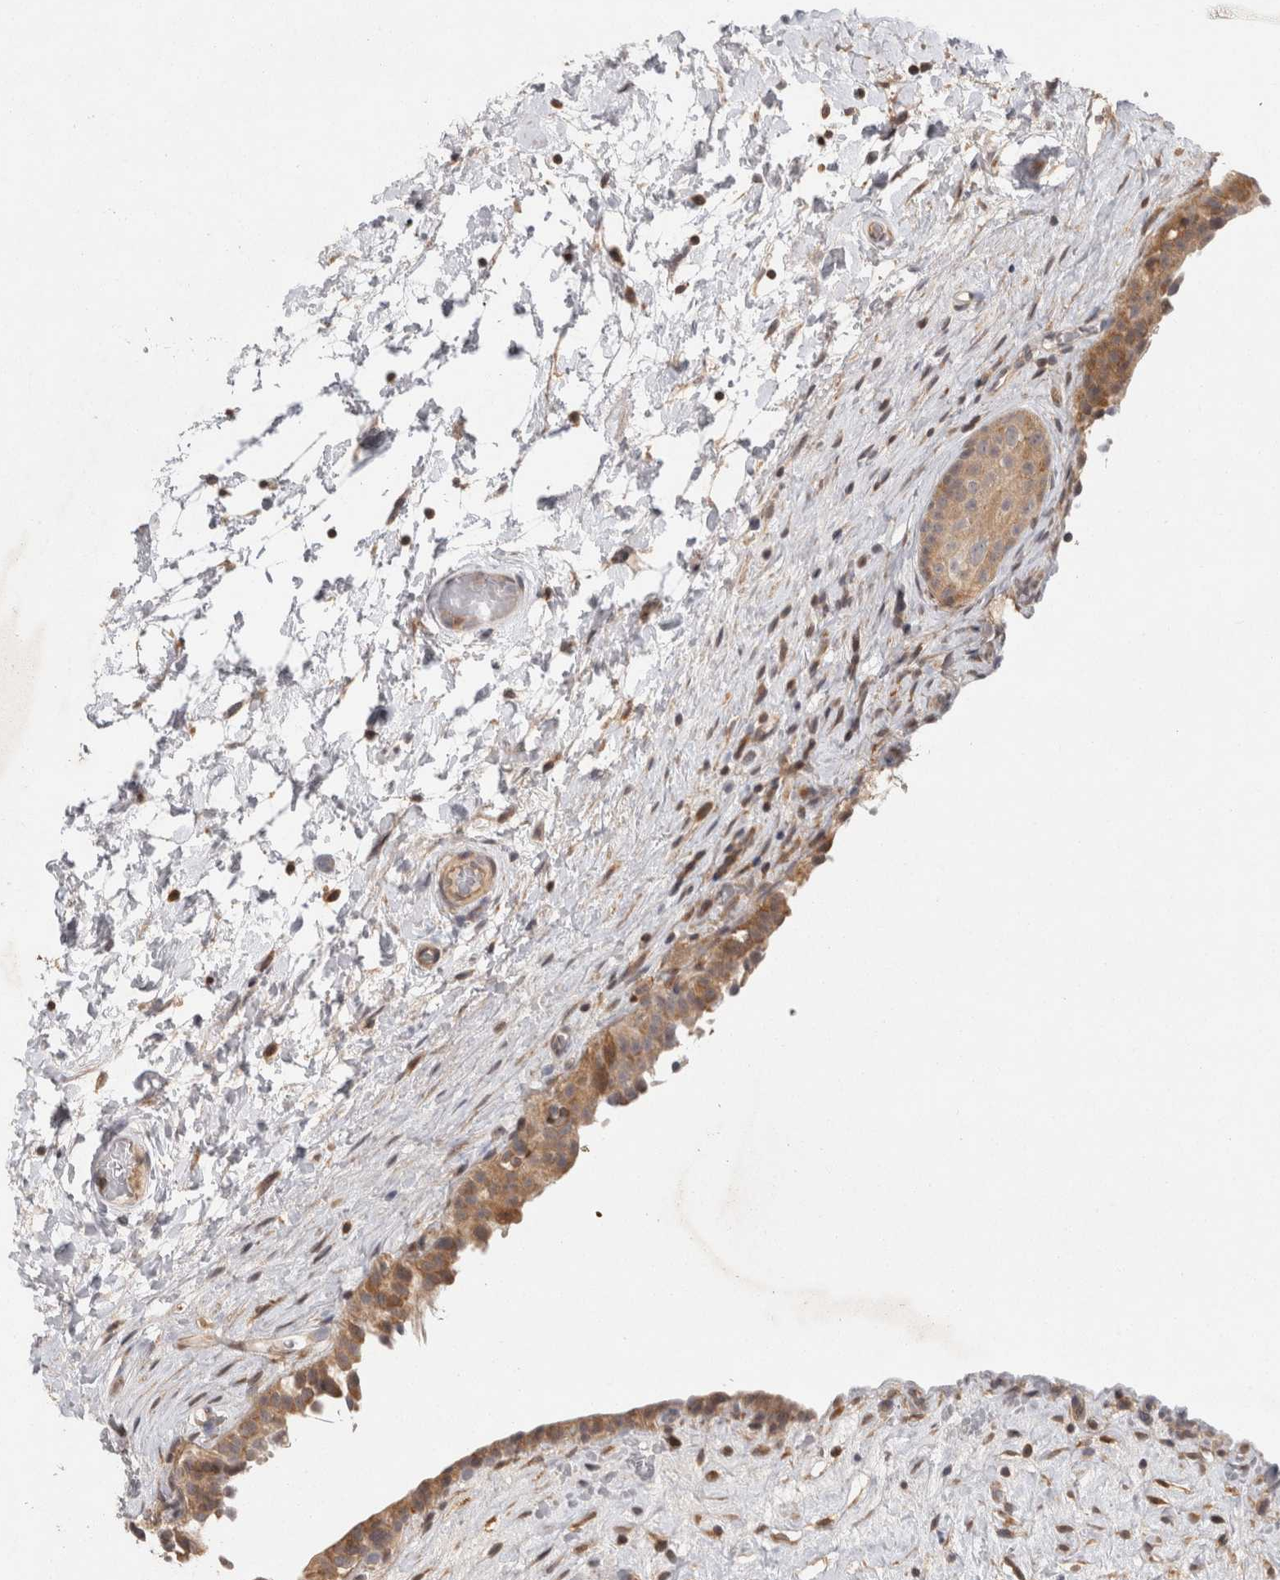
{"staining": {"intensity": "moderate", "quantity": ">75%", "location": "cytoplasmic/membranous"}, "tissue": "urinary bladder", "cell_type": "Urothelial cells", "image_type": "normal", "snomed": [{"axis": "morphology", "description": "Normal tissue, NOS"}, {"axis": "topography", "description": "Urinary bladder"}], "caption": "Normal urinary bladder reveals moderate cytoplasmic/membranous expression in approximately >75% of urothelial cells (DAB IHC with brightfield microscopy, high magnification)..", "gene": "ACAT2", "patient": {"sex": "male", "age": 74}}